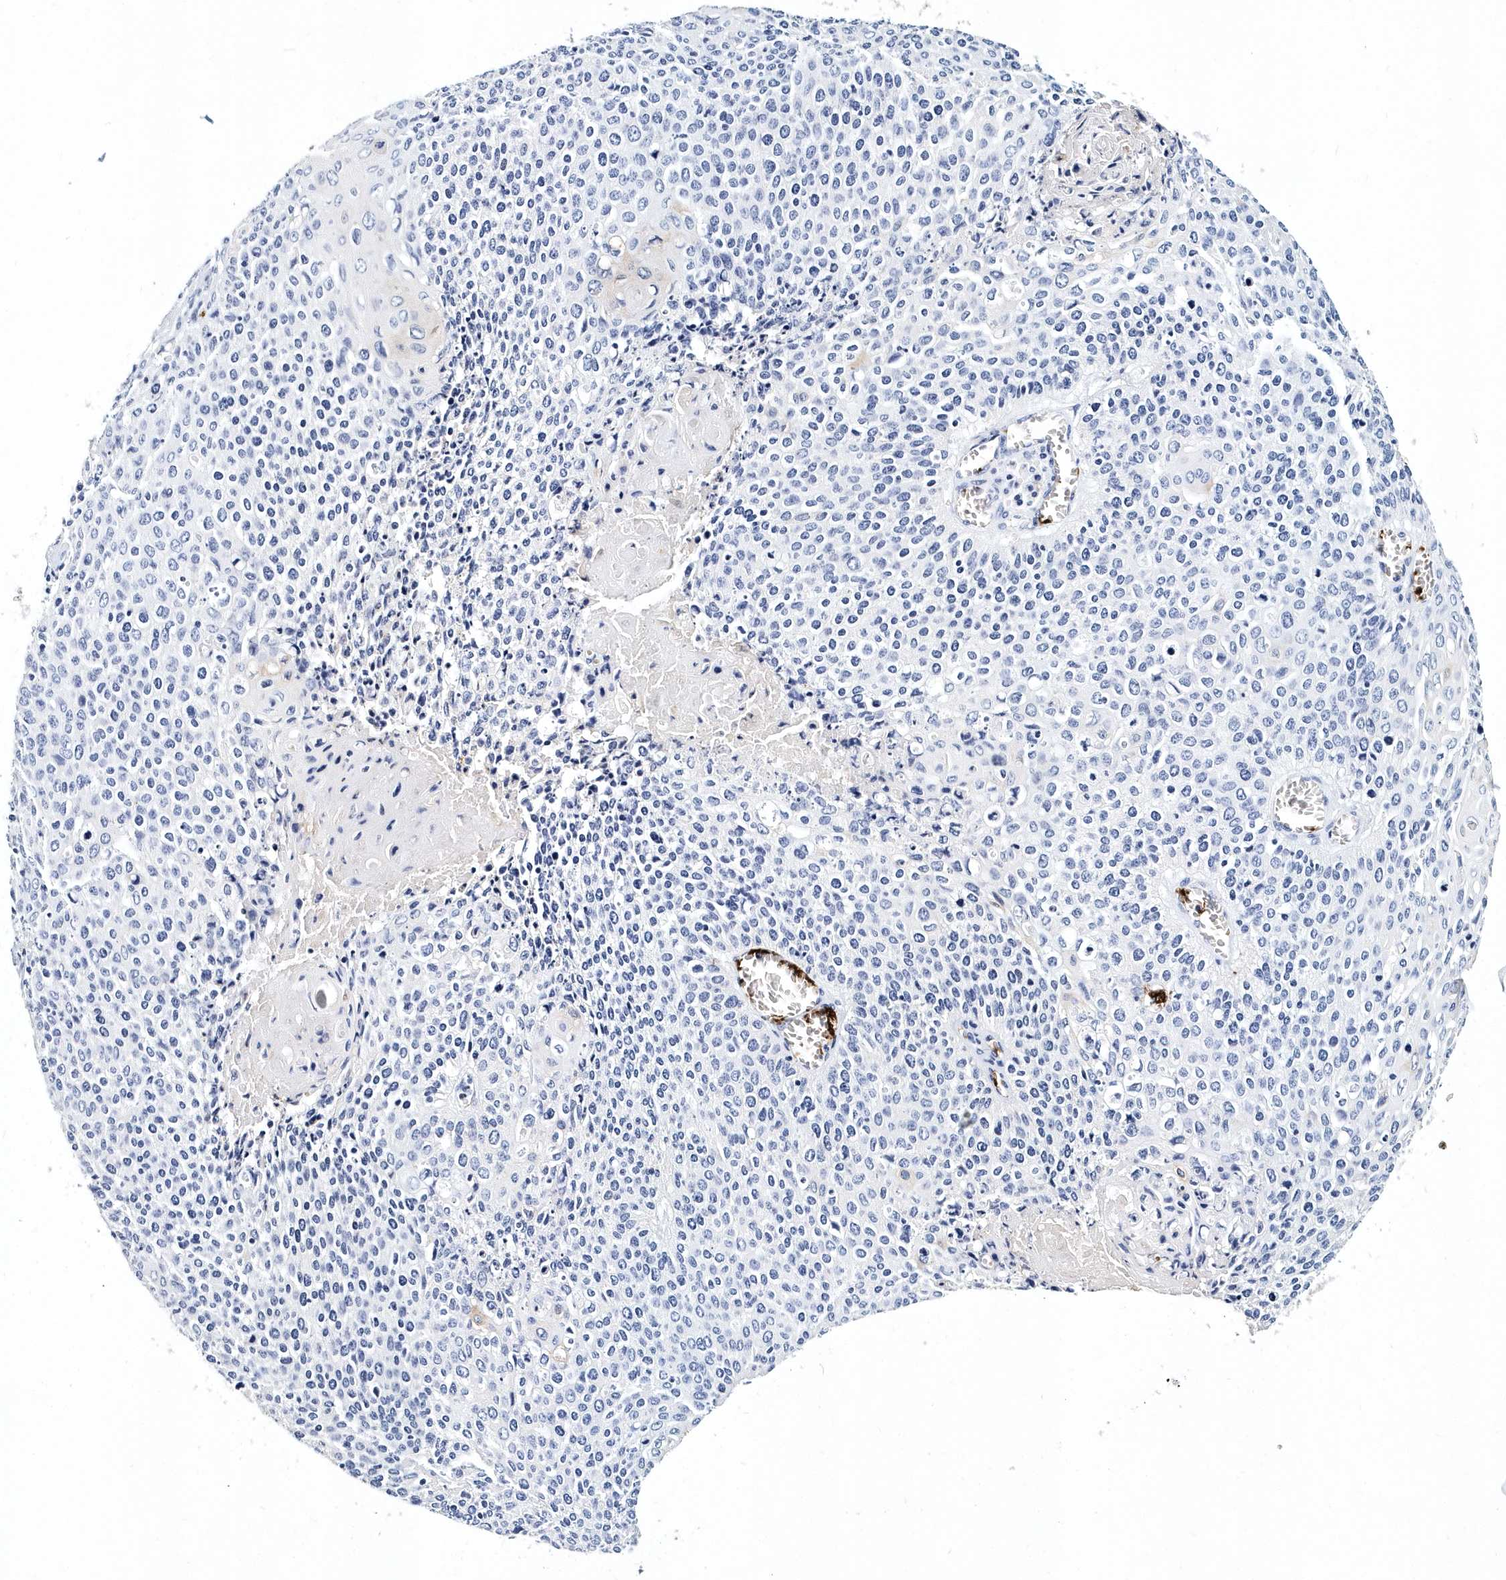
{"staining": {"intensity": "negative", "quantity": "none", "location": "none"}, "tissue": "cervical cancer", "cell_type": "Tumor cells", "image_type": "cancer", "snomed": [{"axis": "morphology", "description": "Squamous cell carcinoma, NOS"}, {"axis": "topography", "description": "Cervix"}], "caption": "The photomicrograph displays no significant positivity in tumor cells of cervical squamous cell carcinoma.", "gene": "ITGA2B", "patient": {"sex": "female", "age": 39}}